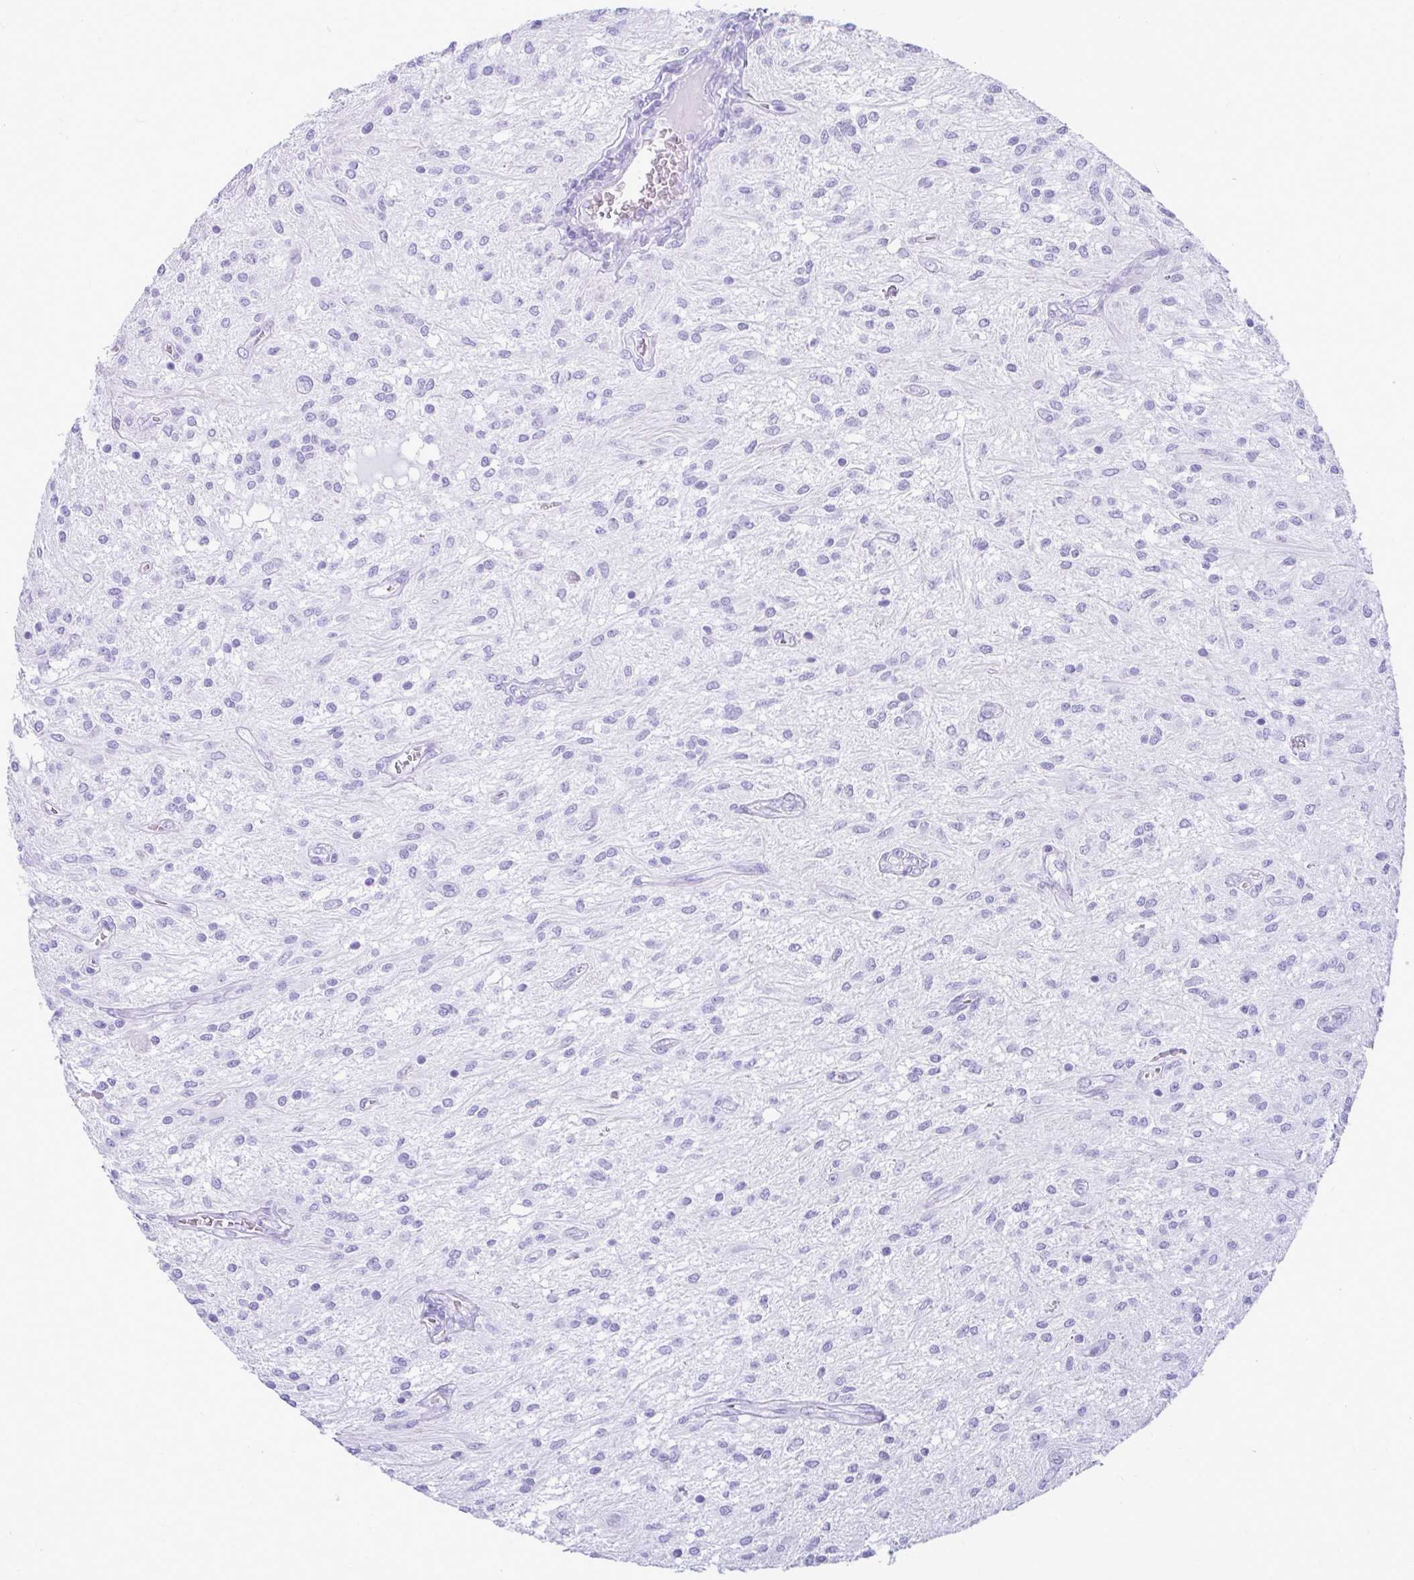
{"staining": {"intensity": "negative", "quantity": "none", "location": "none"}, "tissue": "glioma", "cell_type": "Tumor cells", "image_type": "cancer", "snomed": [{"axis": "morphology", "description": "Glioma, malignant, Low grade"}, {"axis": "topography", "description": "Cerebellum"}], "caption": "The micrograph reveals no significant positivity in tumor cells of malignant glioma (low-grade).", "gene": "ATP4B", "patient": {"sex": "female", "age": 14}}